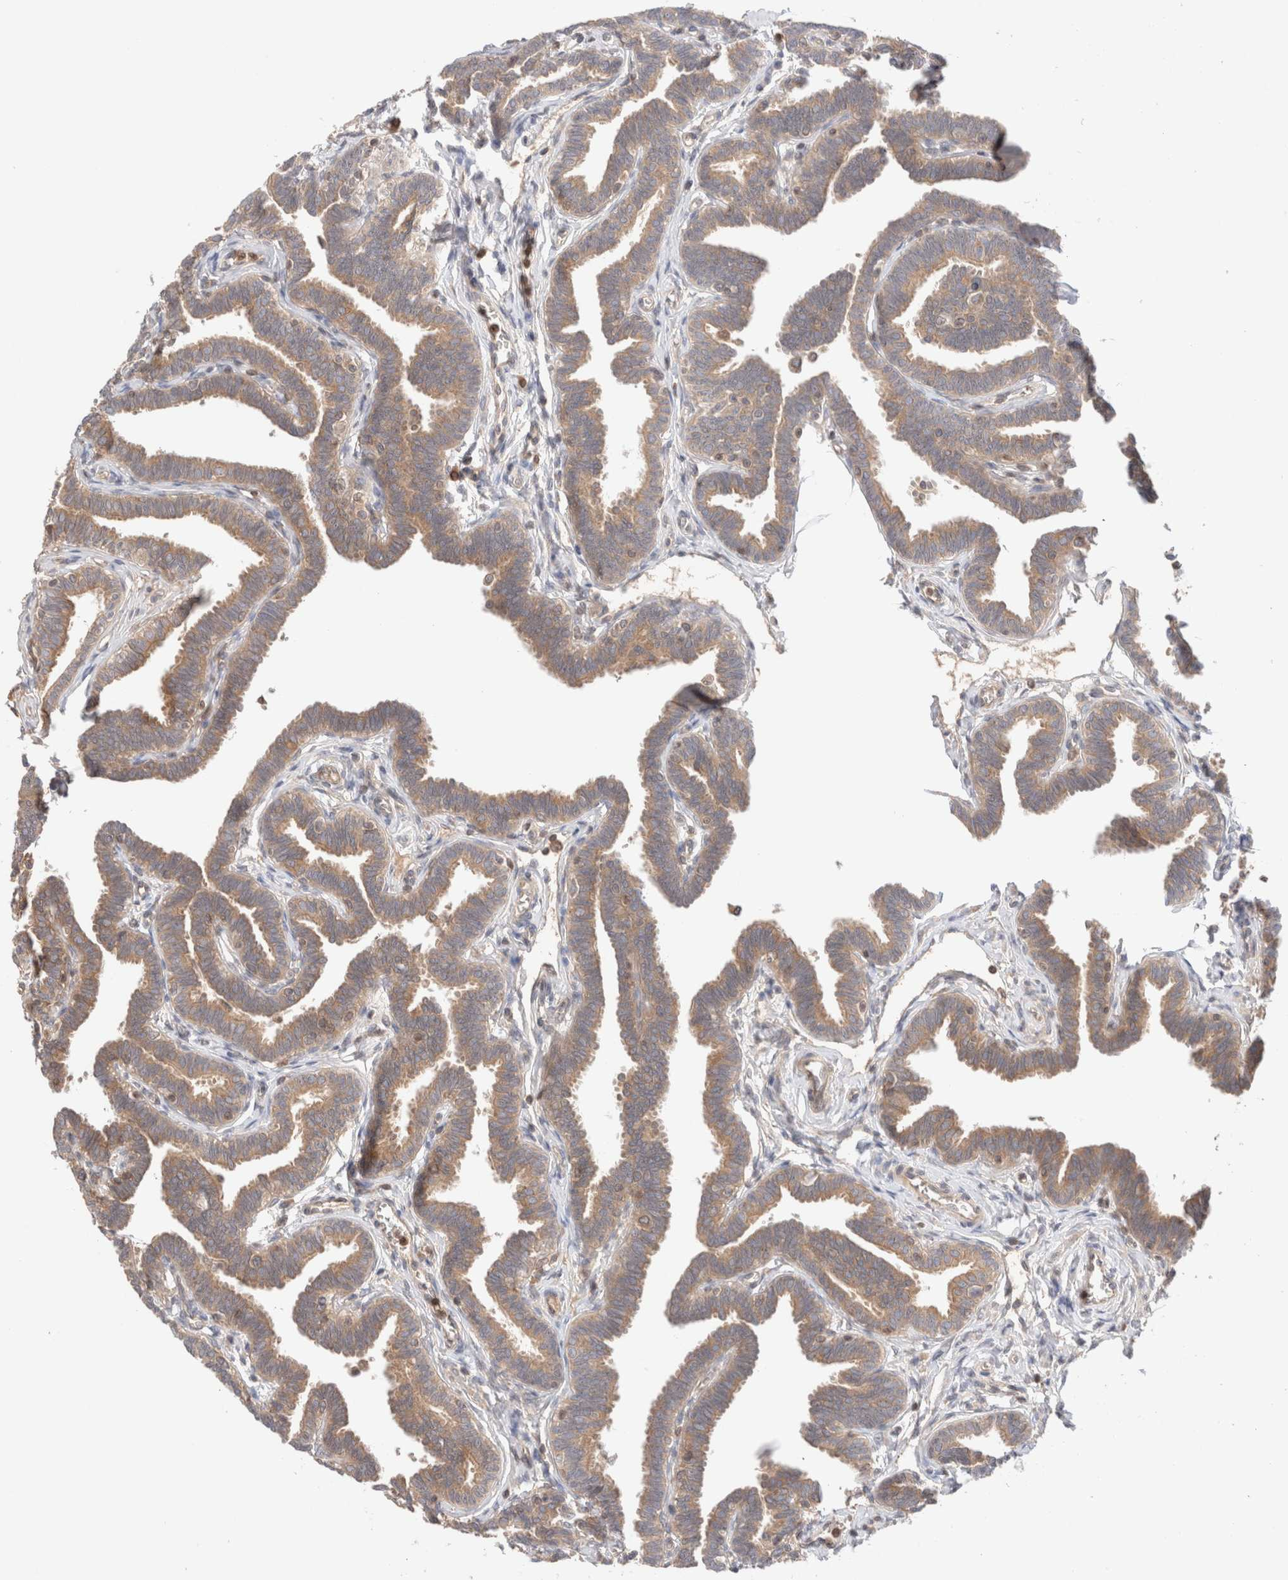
{"staining": {"intensity": "moderate", "quantity": ">75%", "location": "cytoplasmic/membranous"}, "tissue": "fallopian tube", "cell_type": "Glandular cells", "image_type": "normal", "snomed": [{"axis": "morphology", "description": "Normal tissue, NOS"}, {"axis": "topography", "description": "Fallopian tube"}, {"axis": "topography", "description": "Ovary"}], "caption": "This micrograph exhibits benign fallopian tube stained with immunohistochemistry to label a protein in brown. The cytoplasmic/membranous of glandular cells show moderate positivity for the protein. Nuclei are counter-stained blue.", "gene": "SIKE1", "patient": {"sex": "female", "age": 23}}